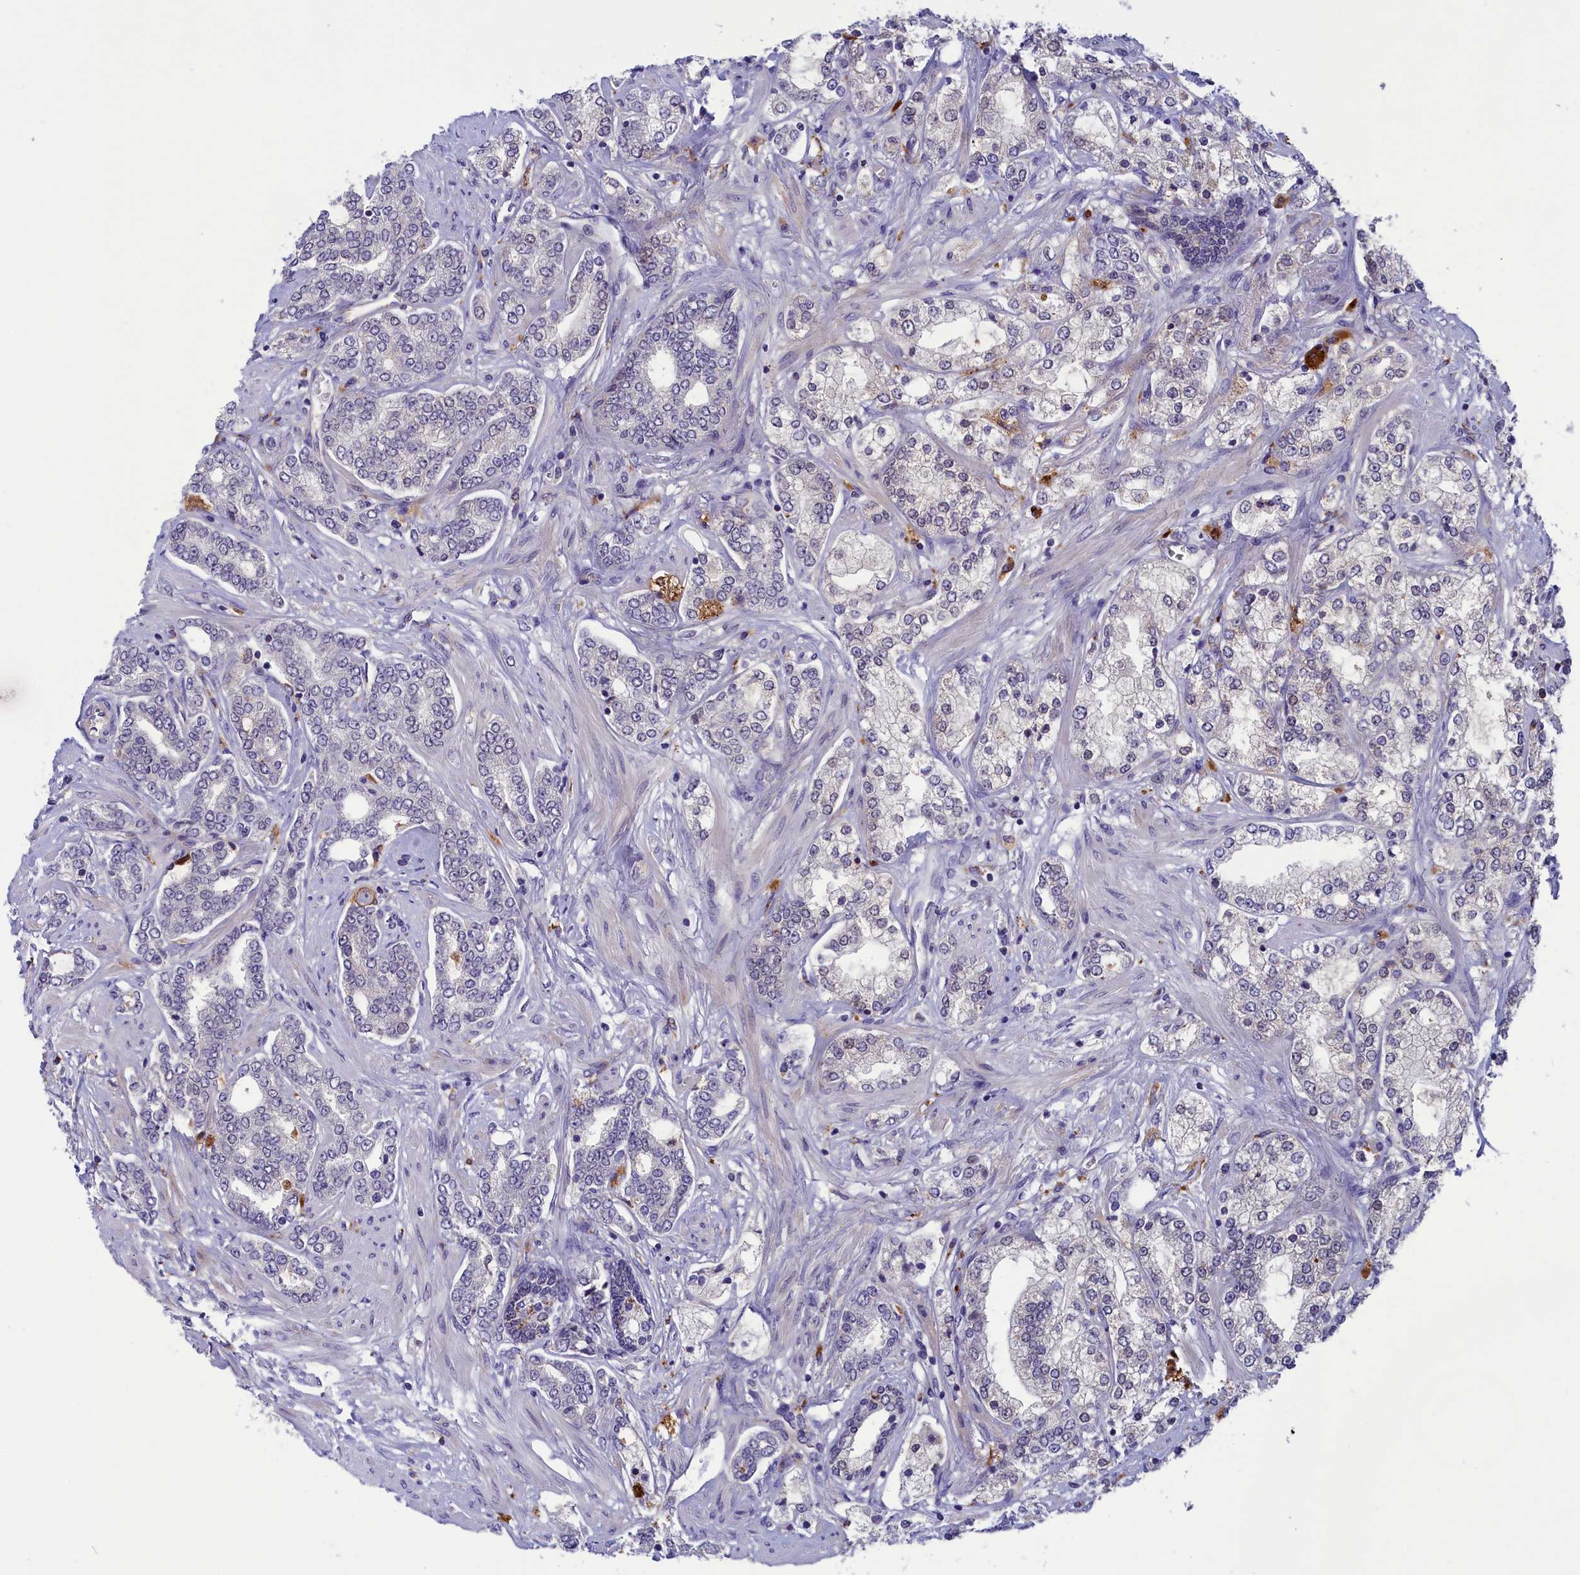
{"staining": {"intensity": "weak", "quantity": "<25%", "location": "cytoplasmic/membranous"}, "tissue": "prostate cancer", "cell_type": "Tumor cells", "image_type": "cancer", "snomed": [{"axis": "morphology", "description": "Adenocarcinoma, High grade"}, {"axis": "topography", "description": "Prostate"}], "caption": "Adenocarcinoma (high-grade) (prostate) stained for a protein using immunohistochemistry exhibits no staining tumor cells.", "gene": "STYX", "patient": {"sex": "male", "age": 64}}